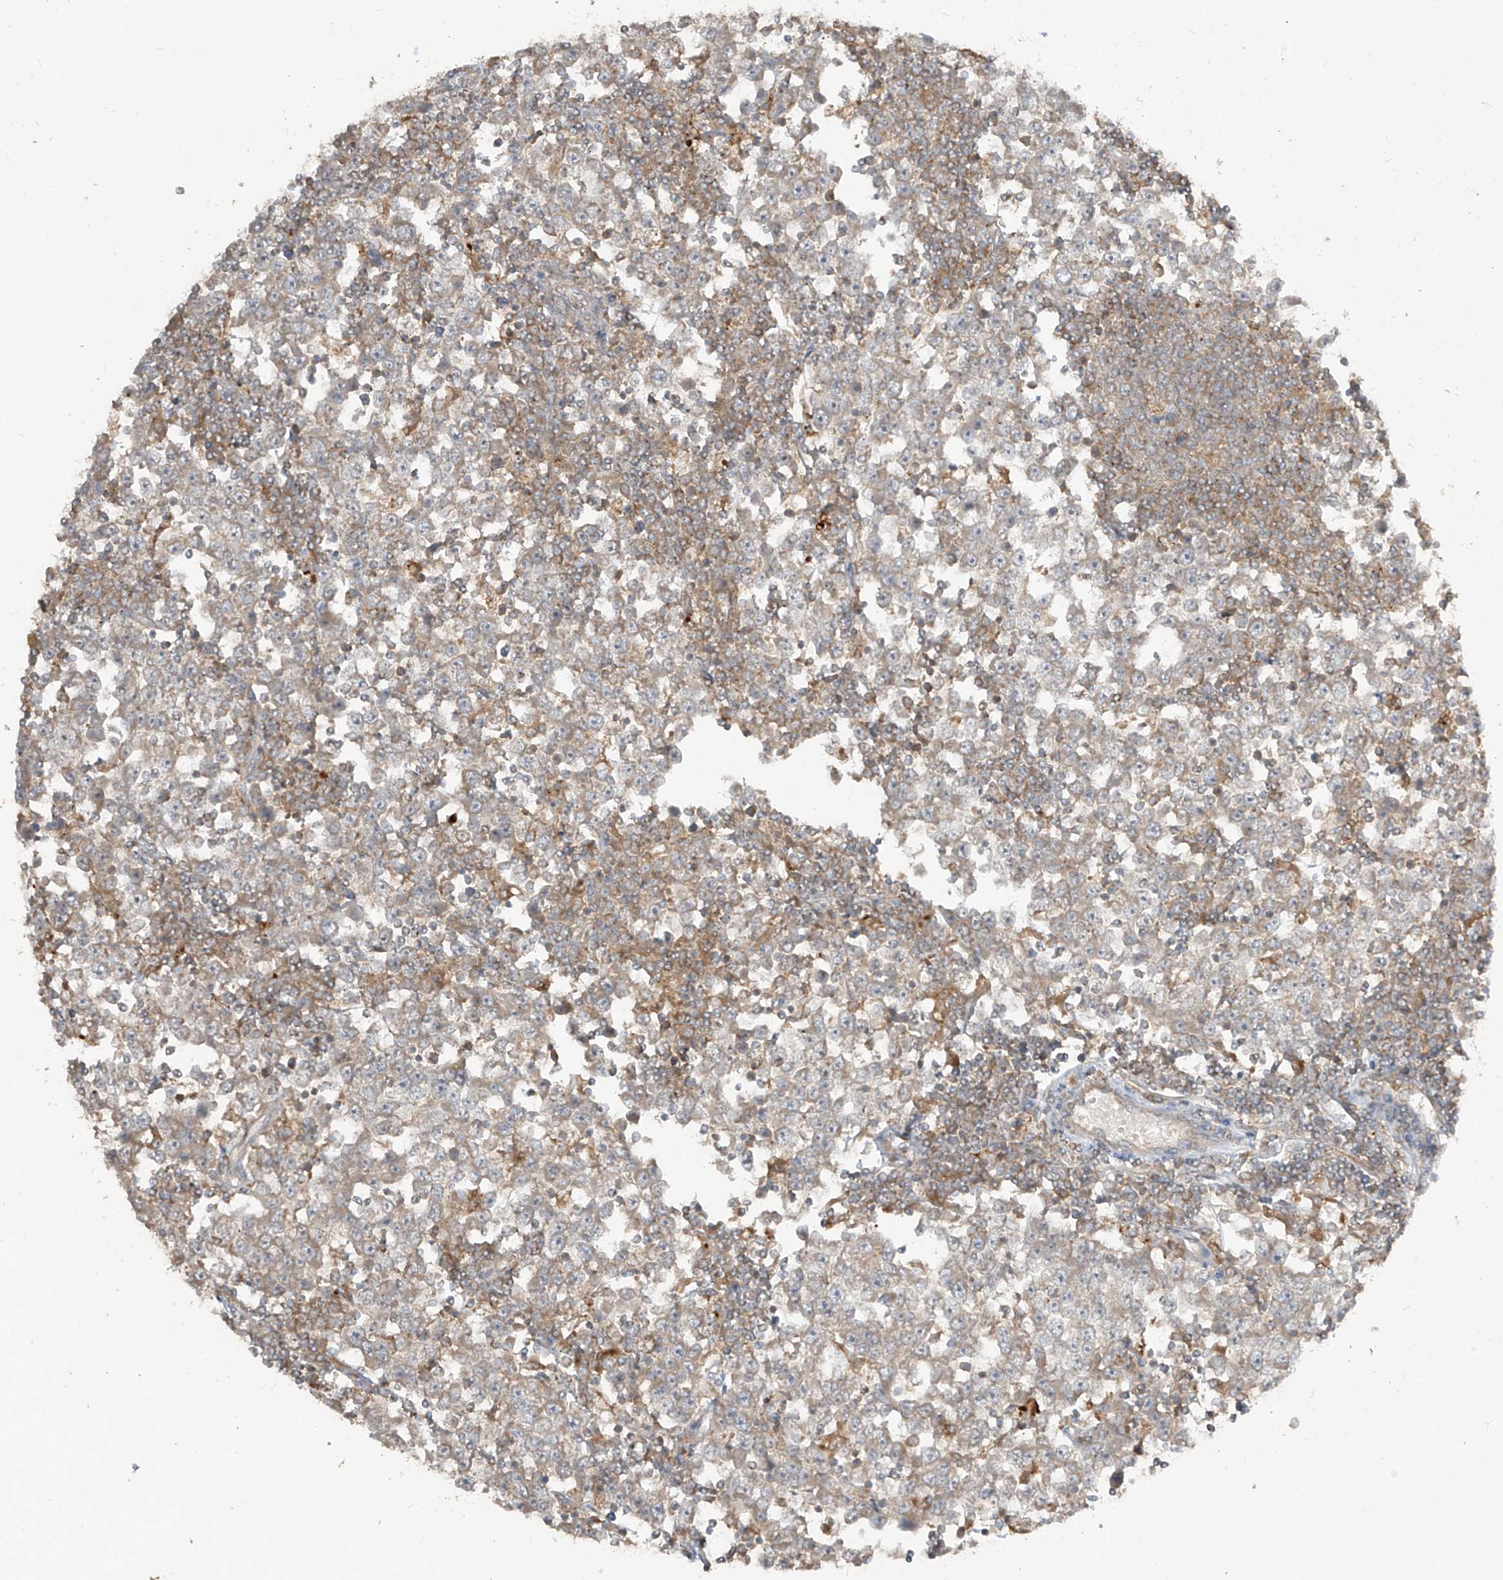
{"staining": {"intensity": "moderate", "quantity": "<25%", "location": "cytoplasmic/membranous"}, "tissue": "testis cancer", "cell_type": "Tumor cells", "image_type": "cancer", "snomed": [{"axis": "morphology", "description": "Seminoma, NOS"}, {"axis": "topography", "description": "Testis"}], "caption": "The photomicrograph shows staining of testis cancer, revealing moderate cytoplasmic/membranous protein positivity (brown color) within tumor cells.", "gene": "LDAH", "patient": {"sex": "male", "age": 65}}